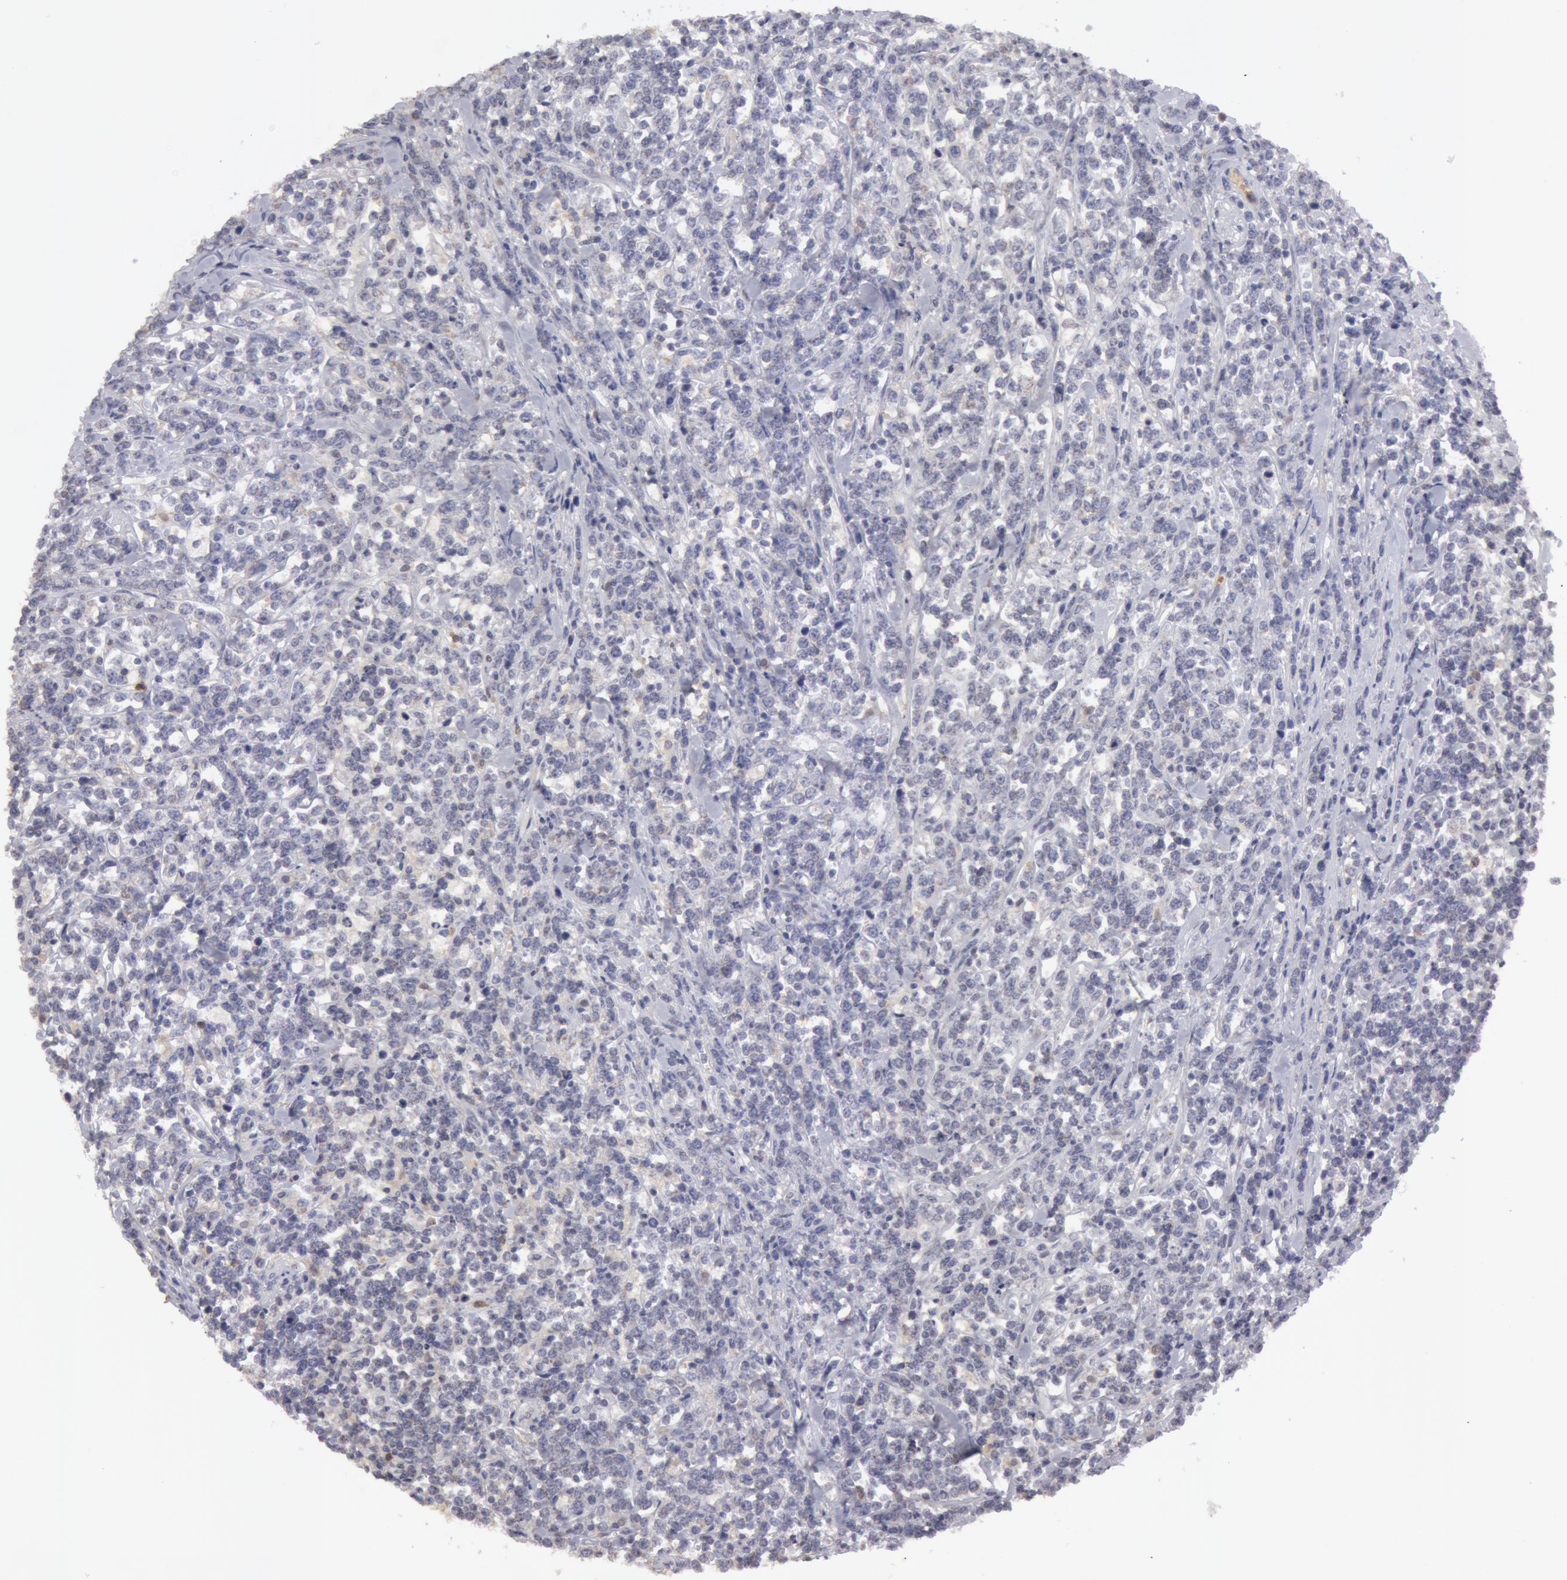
{"staining": {"intensity": "weak", "quantity": "<25%", "location": "cytoplasmic/membranous"}, "tissue": "lymphoma", "cell_type": "Tumor cells", "image_type": "cancer", "snomed": [{"axis": "morphology", "description": "Malignant lymphoma, non-Hodgkin's type, High grade"}, {"axis": "topography", "description": "Small intestine"}, {"axis": "topography", "description": "Colon"}], "caption": "An image of human lymphoma is negative for staining in tumor cells.", "gene": "CAT", "patient": {"sex": "male", "age": 8}}